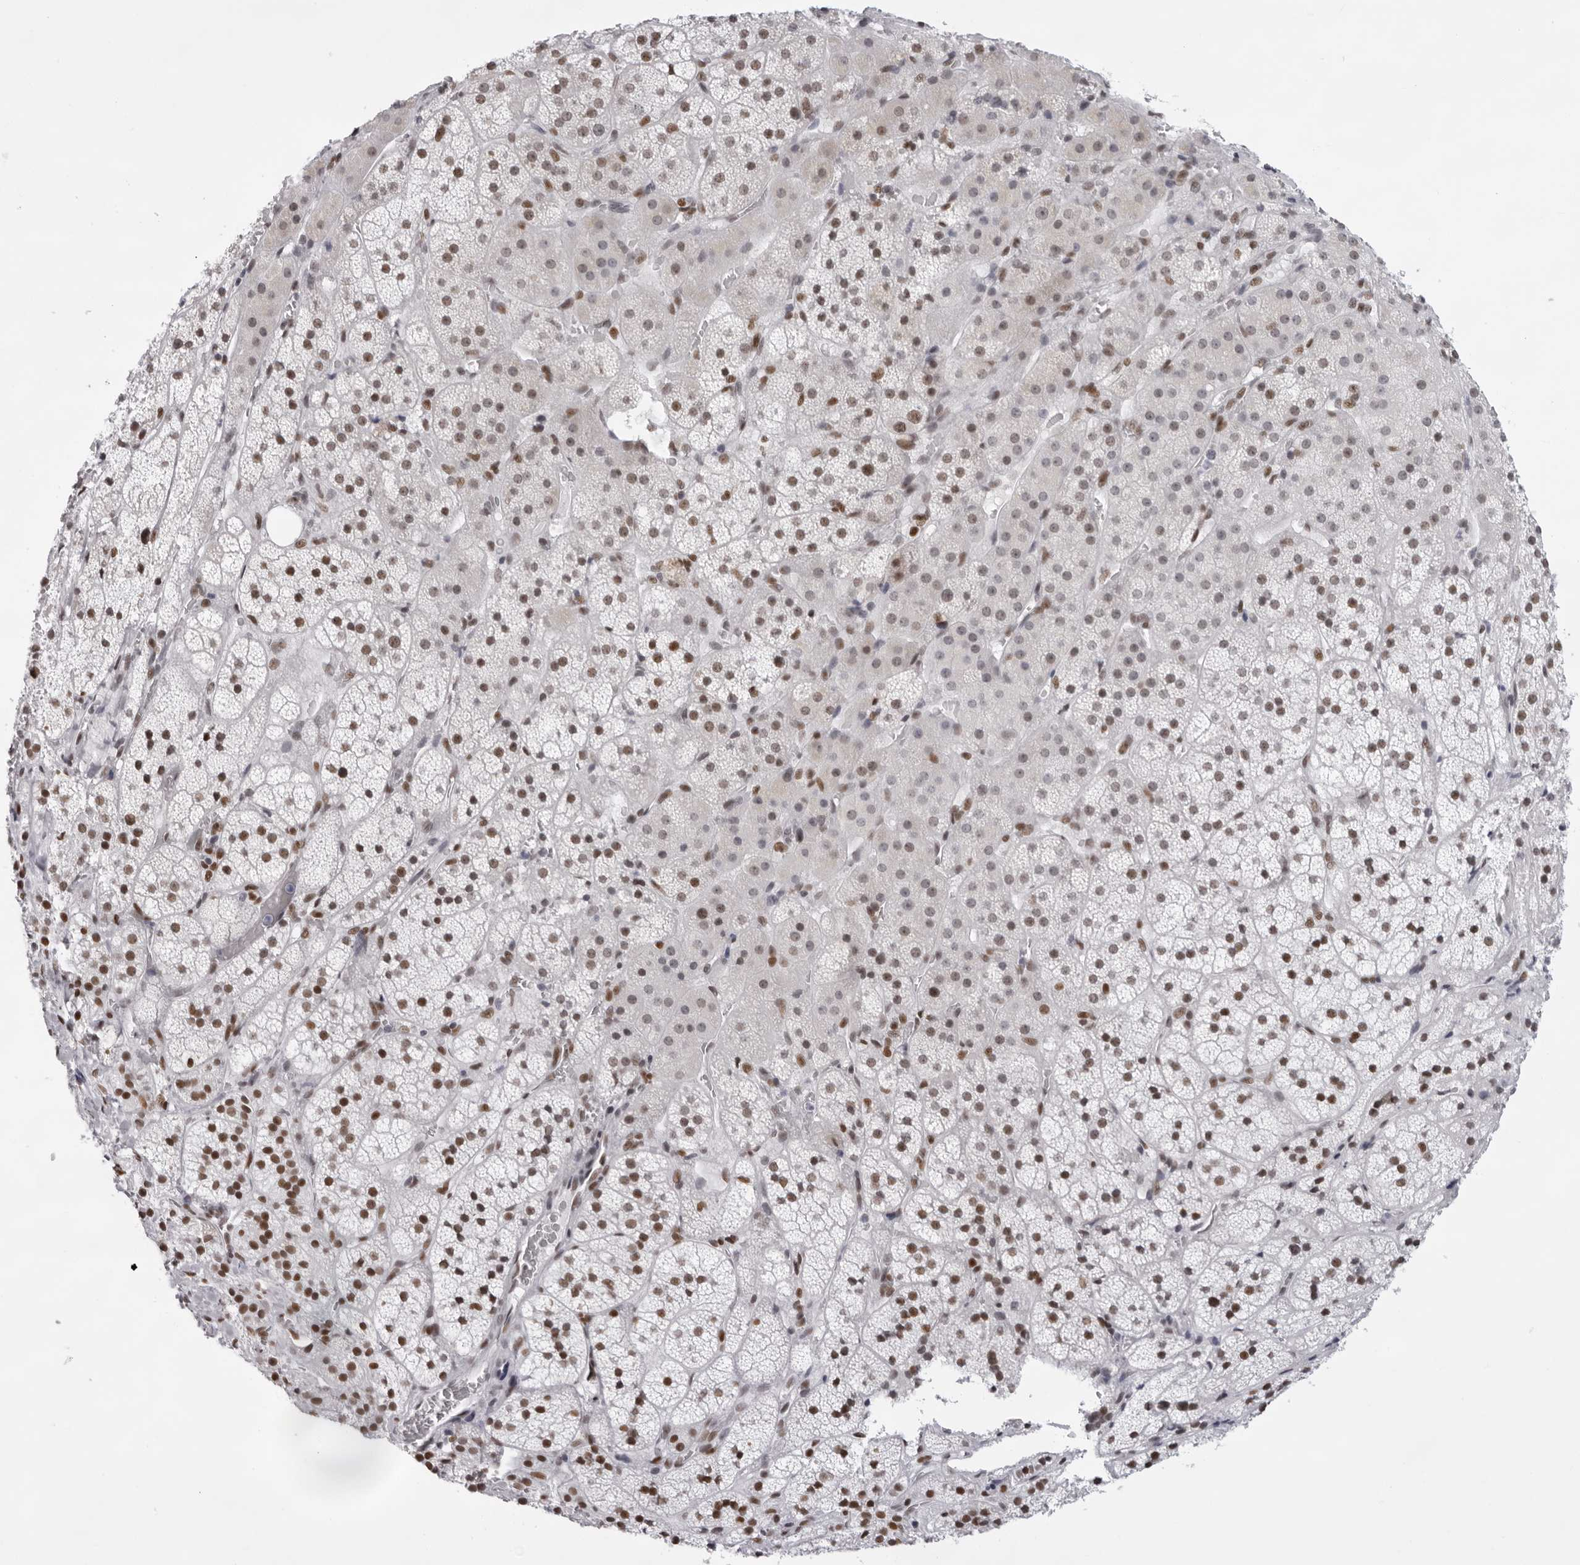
{"staining": {"intensity": "moderate", "quantity": ">75%", "location": "nuclear"}, "tissue": "adrenal gland", "cell_type": "Glandular cells", "image_type": "normal", "snomed": [{"axis": "morphology", "description": "Normal tissue, NOS"}, {"axis": "topography", "description": "Adrenal gland"}], "caption": "Glandular cells demonstrate medium levels of moderate nuclear positivity in about >75% of cells in benign adrenal gland. The staining was performed using DAB (3,3'-diaminobenzidine) to visualize the protein expression in brown, while the nuclei were stained in blue with hematoxylin (Magnification: 20x).", "gene": "IRF2BP2", "patient": {"sex": "female", "age": 44}}